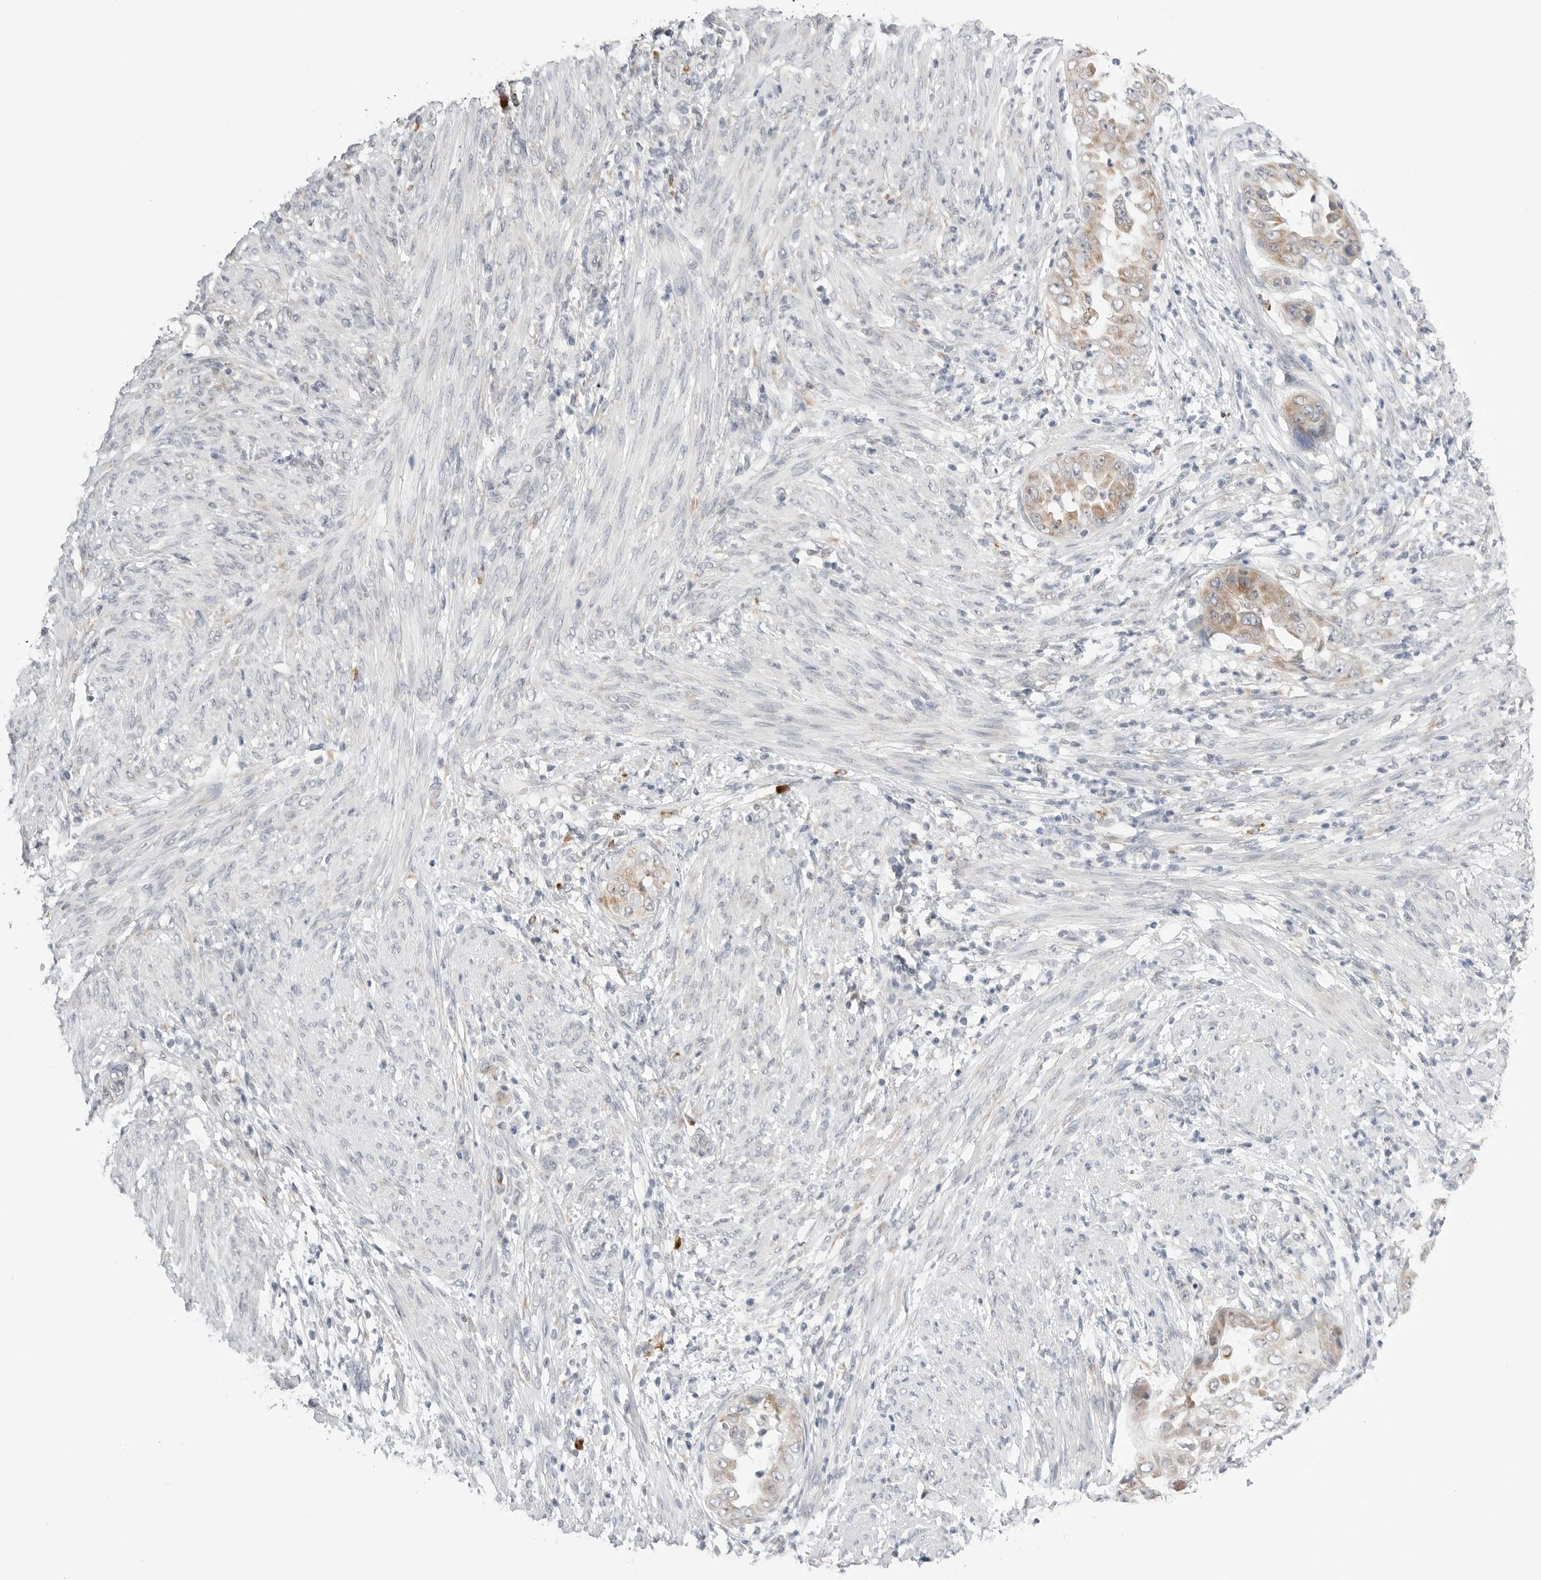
{"staining": {"intensity": "moderate", "quantity": "25%-75%", "location": "cytoplasmic/membranous"}, "tissue": "endometrial cancer", "cell_type": "Tumor cells", "image_type": "cancer", "snomed": [{"axis": "morphology", "description": "Adenocarcinoma, NOS"}, {"axis": "topography", "description": "Endometrium"}], "caption": "Endometrial cancer (adenocarcinoma) tissue exhibits moderate cytoplasmic/membranous expression in approximately 25%-75% of tumor cells, visualized by immunohistochemistry.", "gene": "RPN1", "patient": {"sex": "female", "age": 85}}